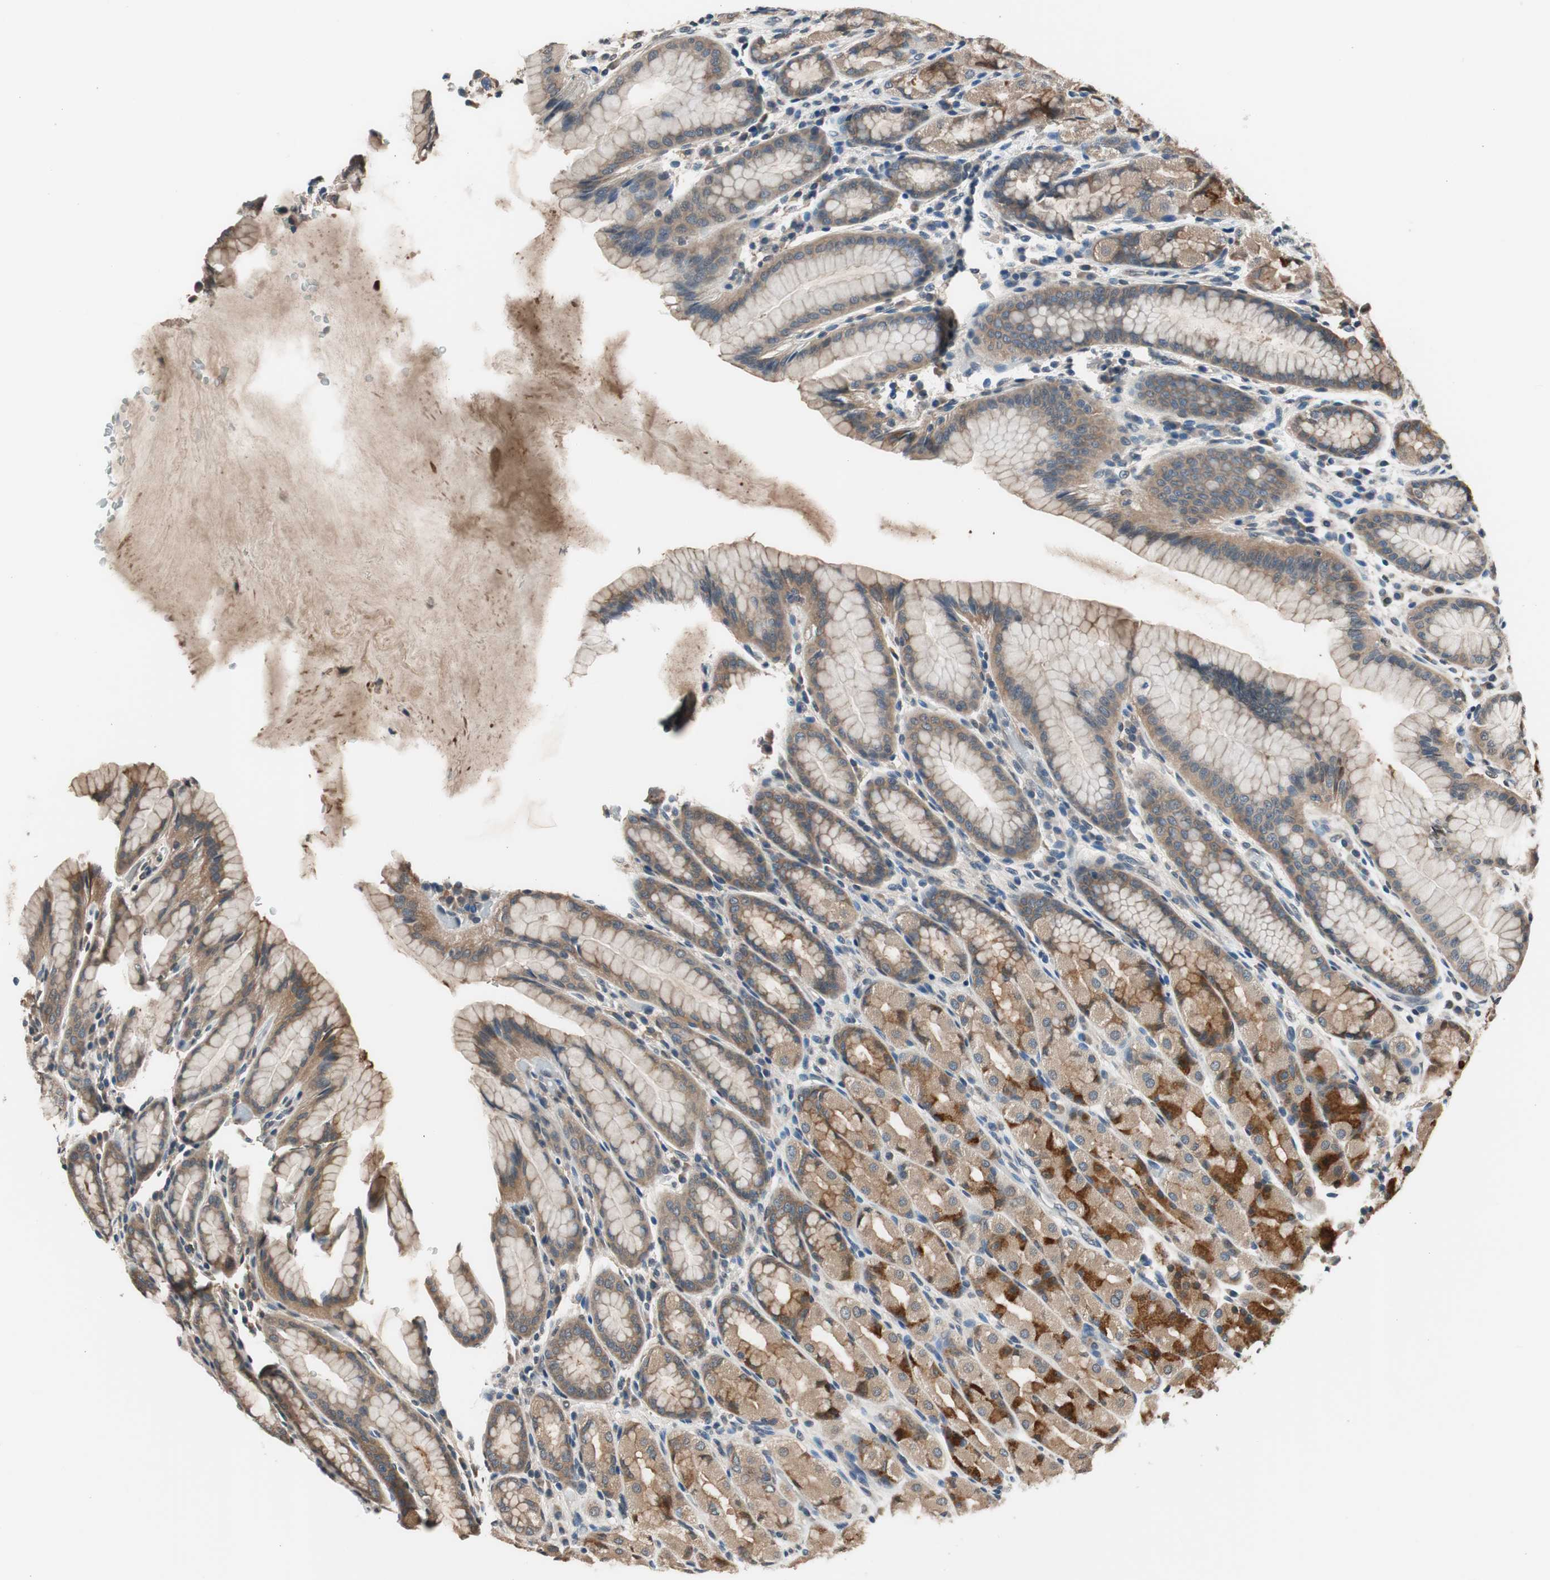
{"staining": {"intensity": "moderate", "quantity": "25%-75%", "location": "cytoplasmic/membranous"}, "tissue": "stomach", "cell_type": "Glandular cells", "image_type": "normal", "snomed": [{"axis": "morphology", "description": "Normal tissue, NOS"}, {"axis": "topography", "description": "Stomach, upper"}], "caption": "Protein analysis of benign stomach reveals moderate cytoplasmic/membranous expression in approximately 25%-75% of glandular cells.", "gene": "GCLC", "patient": {"sex": "male", "age": 68}}